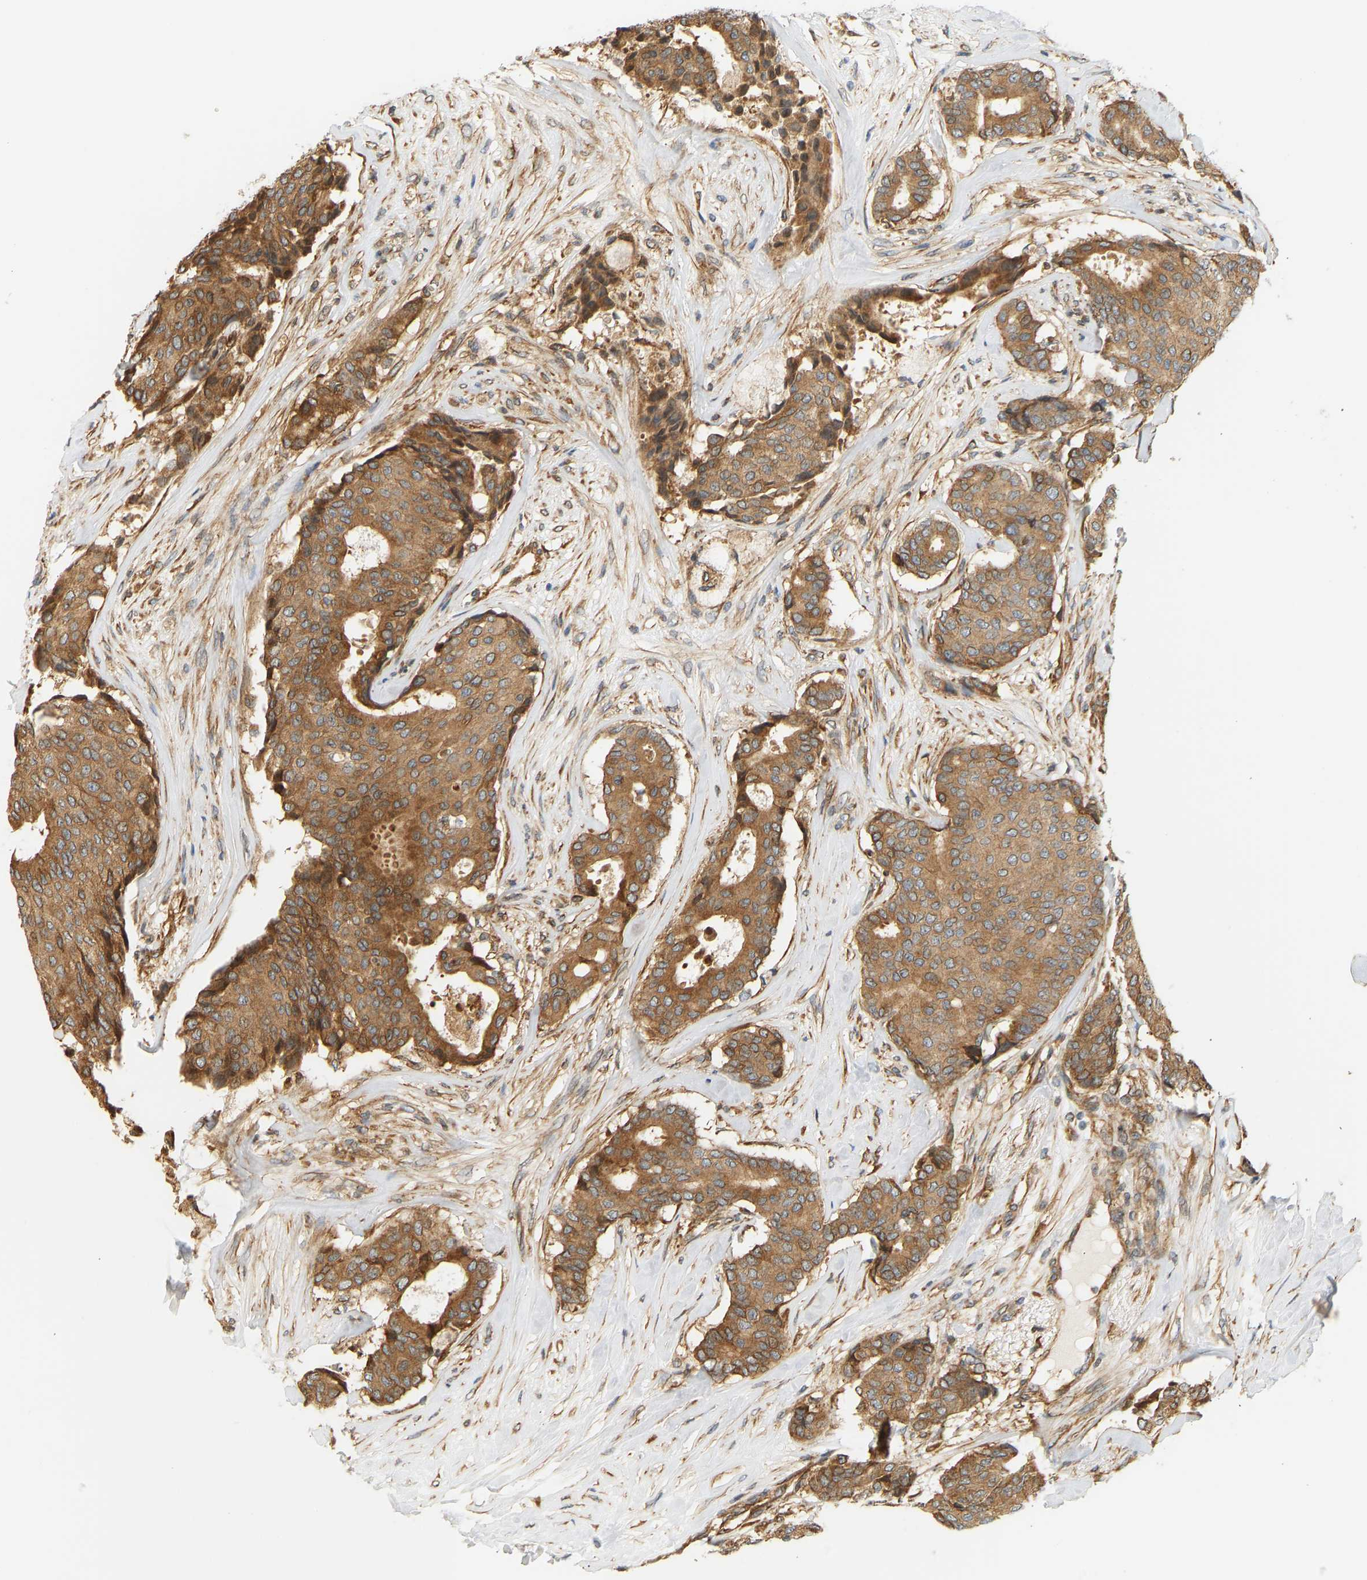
{"staining": {"intensity": "moderate", "quantity": ">75%", "location": "cytoplasmic/membranous"}, "tissue": "breast cancer", "cell_type": "Tumor cells", "image_type": "cancer", "snomed": [{"axis": "morphology", "description": "Duct carcinoma"}, {"axis": "topography", "description": "Breast"}], "caption": "High-power microscopy captured an immunohistochemistry (IHC) photomicrograph of breast intraductal carcinoma, revealing moderate cytoplasmic/membranous expression in approximately >75% of tumor cells.", "gene": "CEP57", "patient": {"sex": "female", "age": 75}}